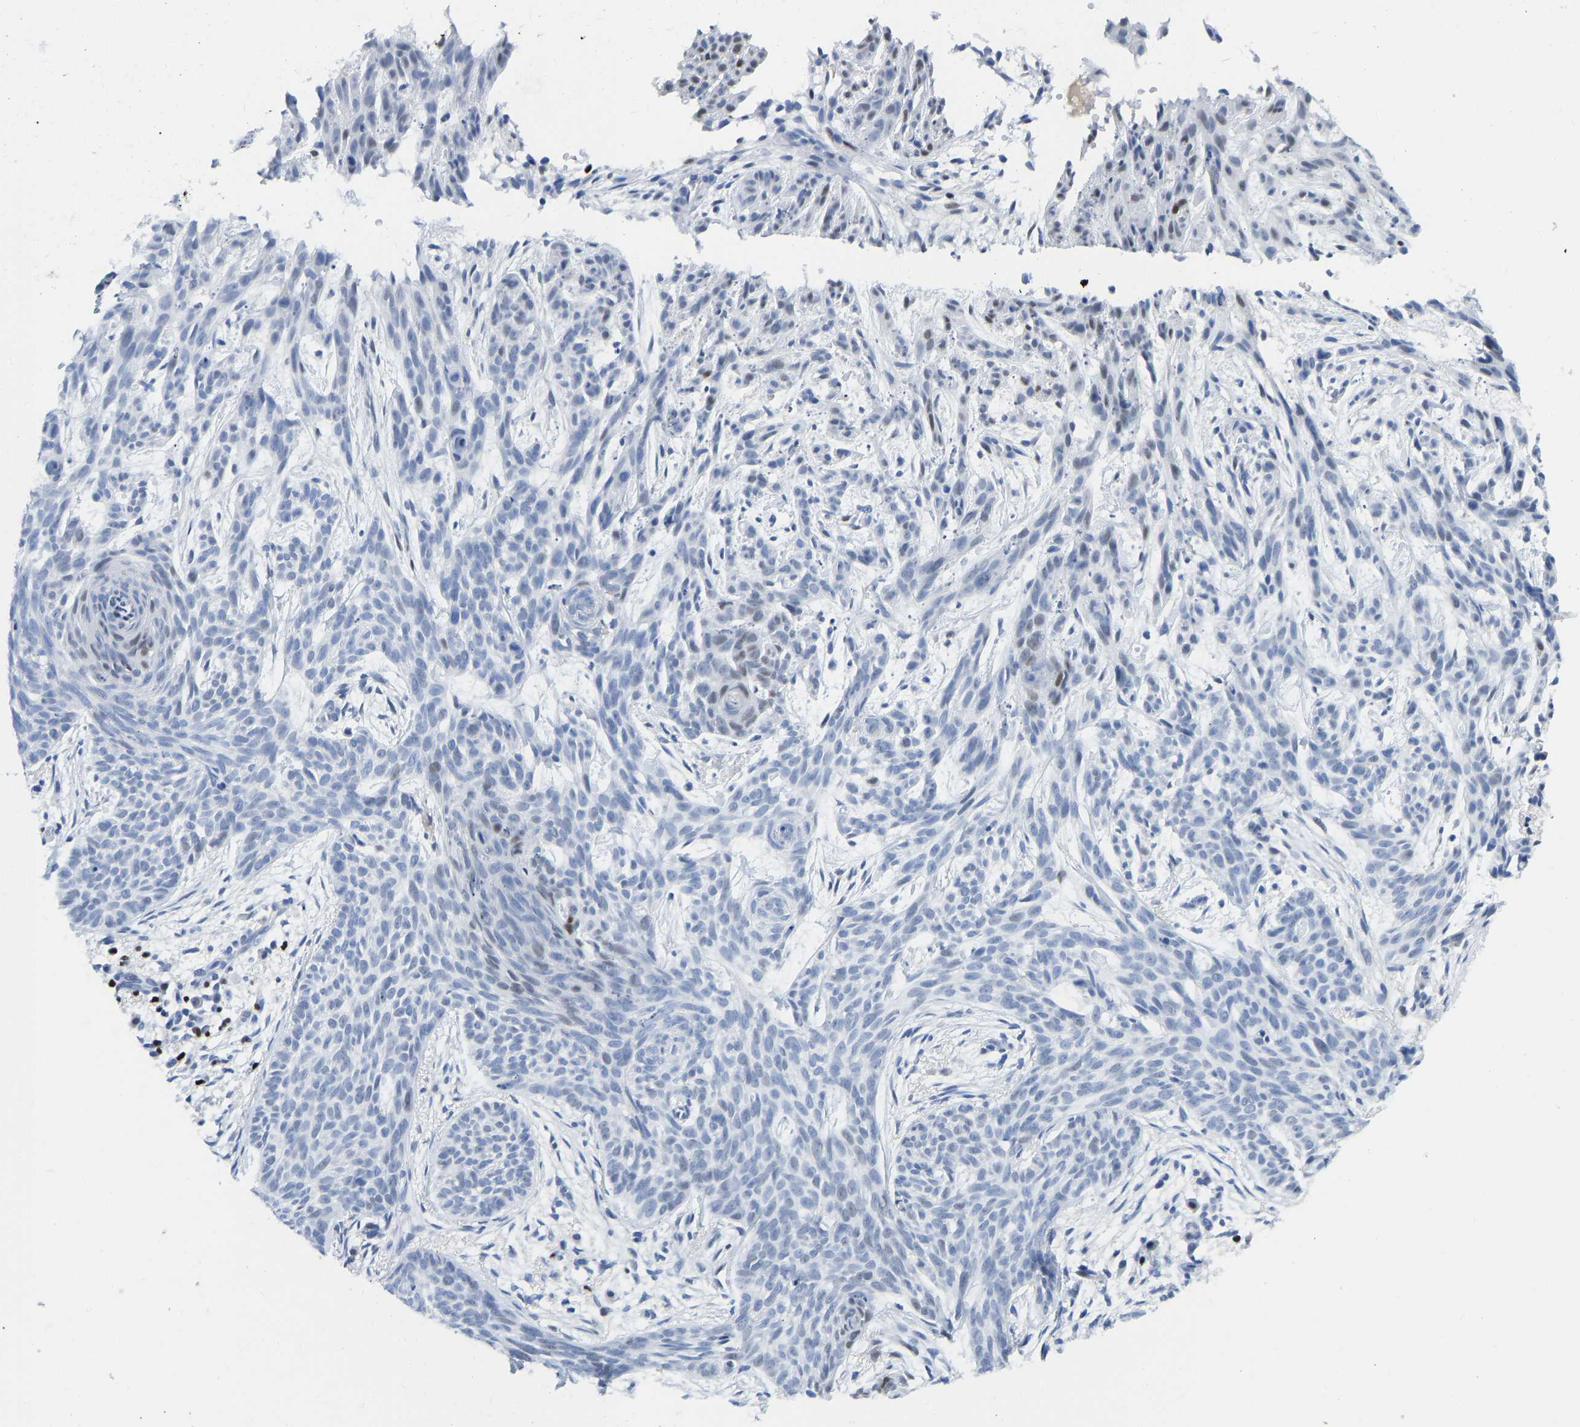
{"staining": {"intensity": "weak", "quantity": "<25%", "location": "nuclear"}, "tissue": "skin cancer", "cell_type": "Tumor cells", "image_type": "cancer", "snomed": [{"axis": "morphology", "description": "Basal cell carcinoma"}, {"axis": "topography", "description": "Skin"}], "caption": "Immunohistochemistry histopathology image of neoplastic tissue: human skin cancer stained with DAB (3,3'-diaminobenzidine) exhibits no significant protein expression in tumor cells.", "gene": "TCF7", "patient": {"sex": "female", "age": 59}}